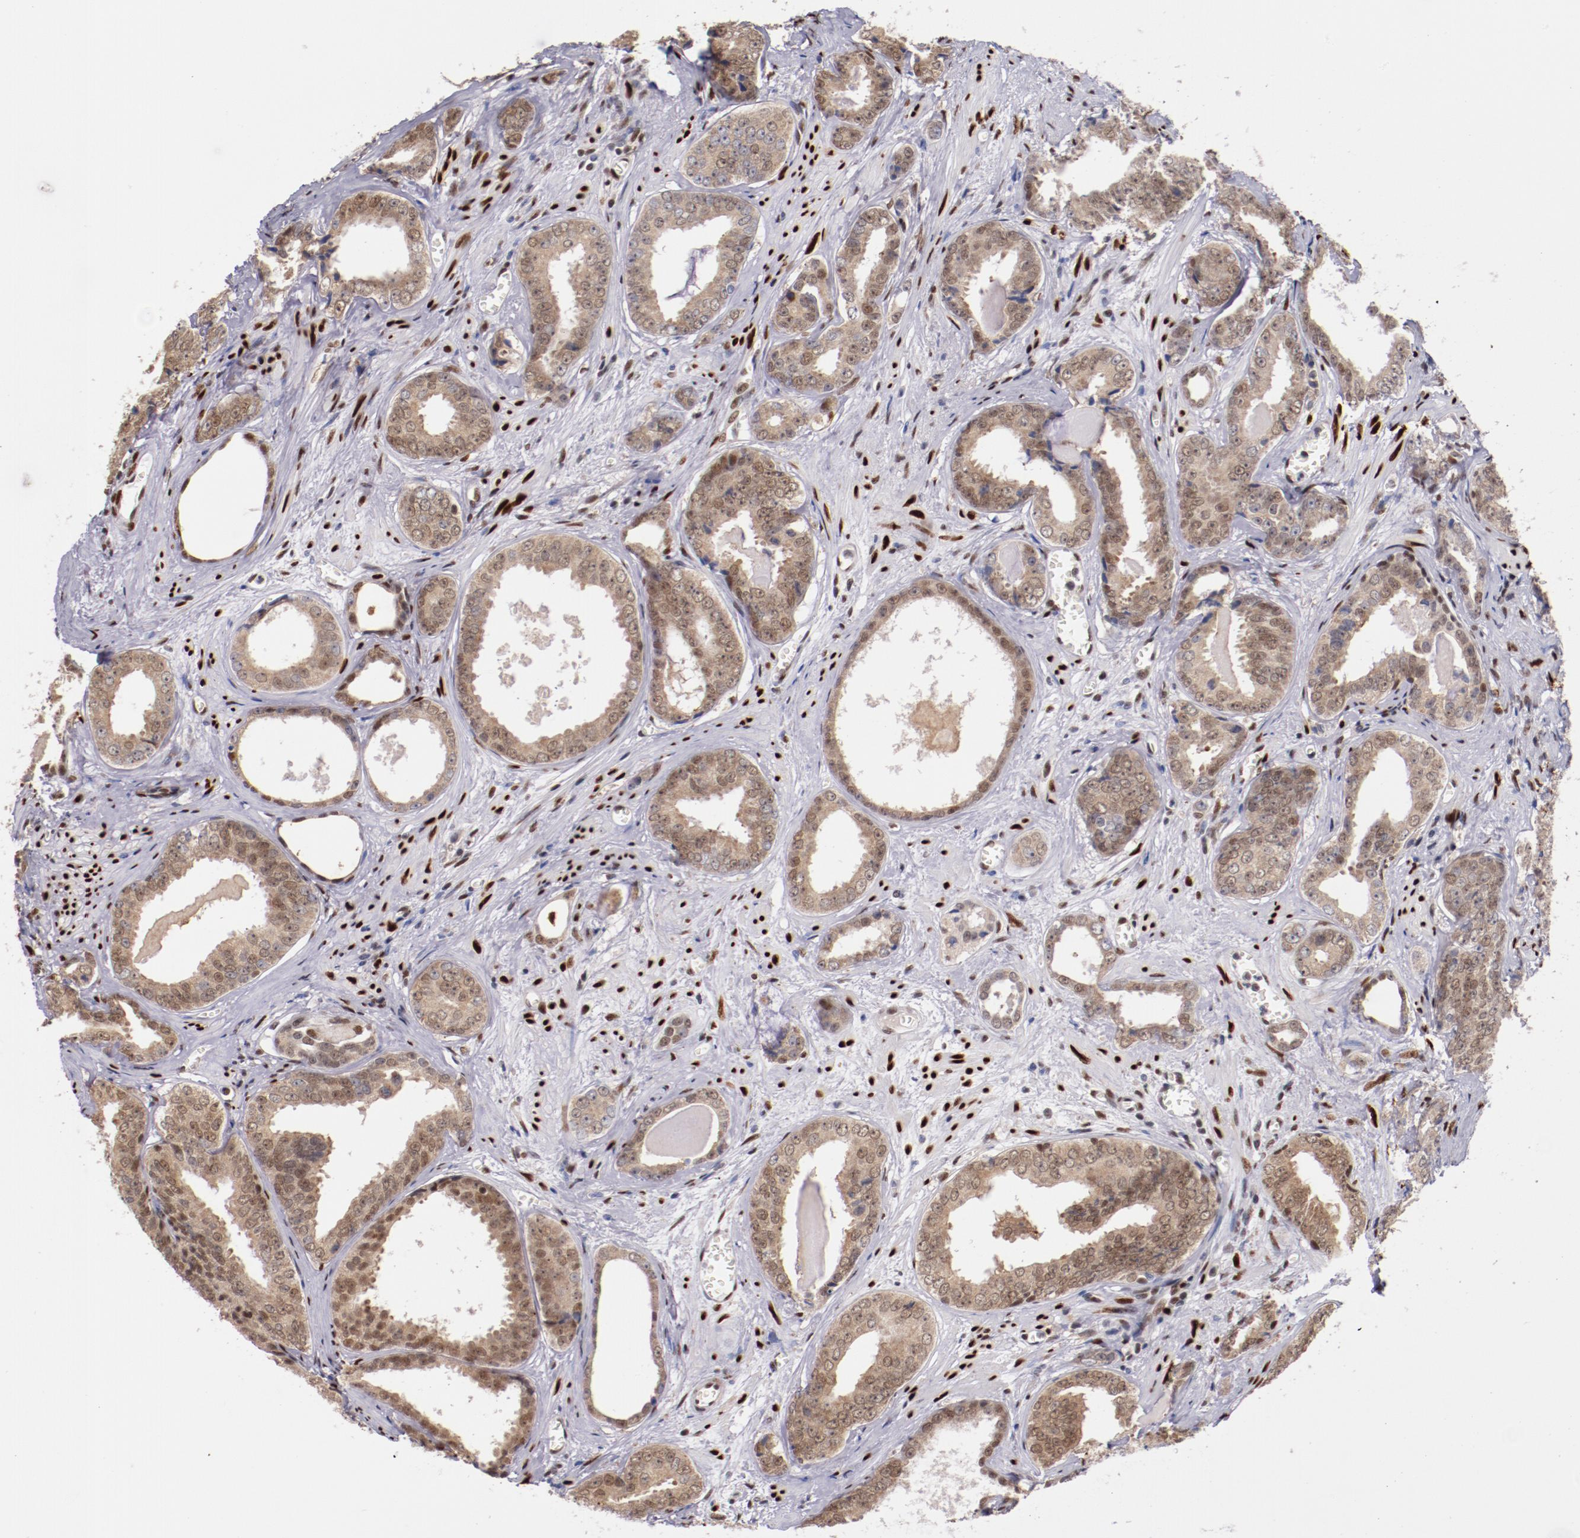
{"staining": {"intensity": "weak", "quantity": "25%-75%", "location": "cytoplasmic/membranous,nuclear"}, "tissue": "prostate cancer", "cell_type": "Tumor cells", "image_type": "cancer", "snomed": [{"axis": "morphology", "description": "Adenocarcinoma, Medium grade"}, {"axis": "topography", "description": "Prostate"}], "caption": "Weak cytoplasmic/membranous and nuclear protein staining is seen in approximately 25%-75% of tumor cells in prostate cancer. (DAB (3,3'-diaminobenzidine) = brown stain, brightfield microscopy at high magnification).", "gene": "SRF", "patient": {"sex": "male", "age": 79}}